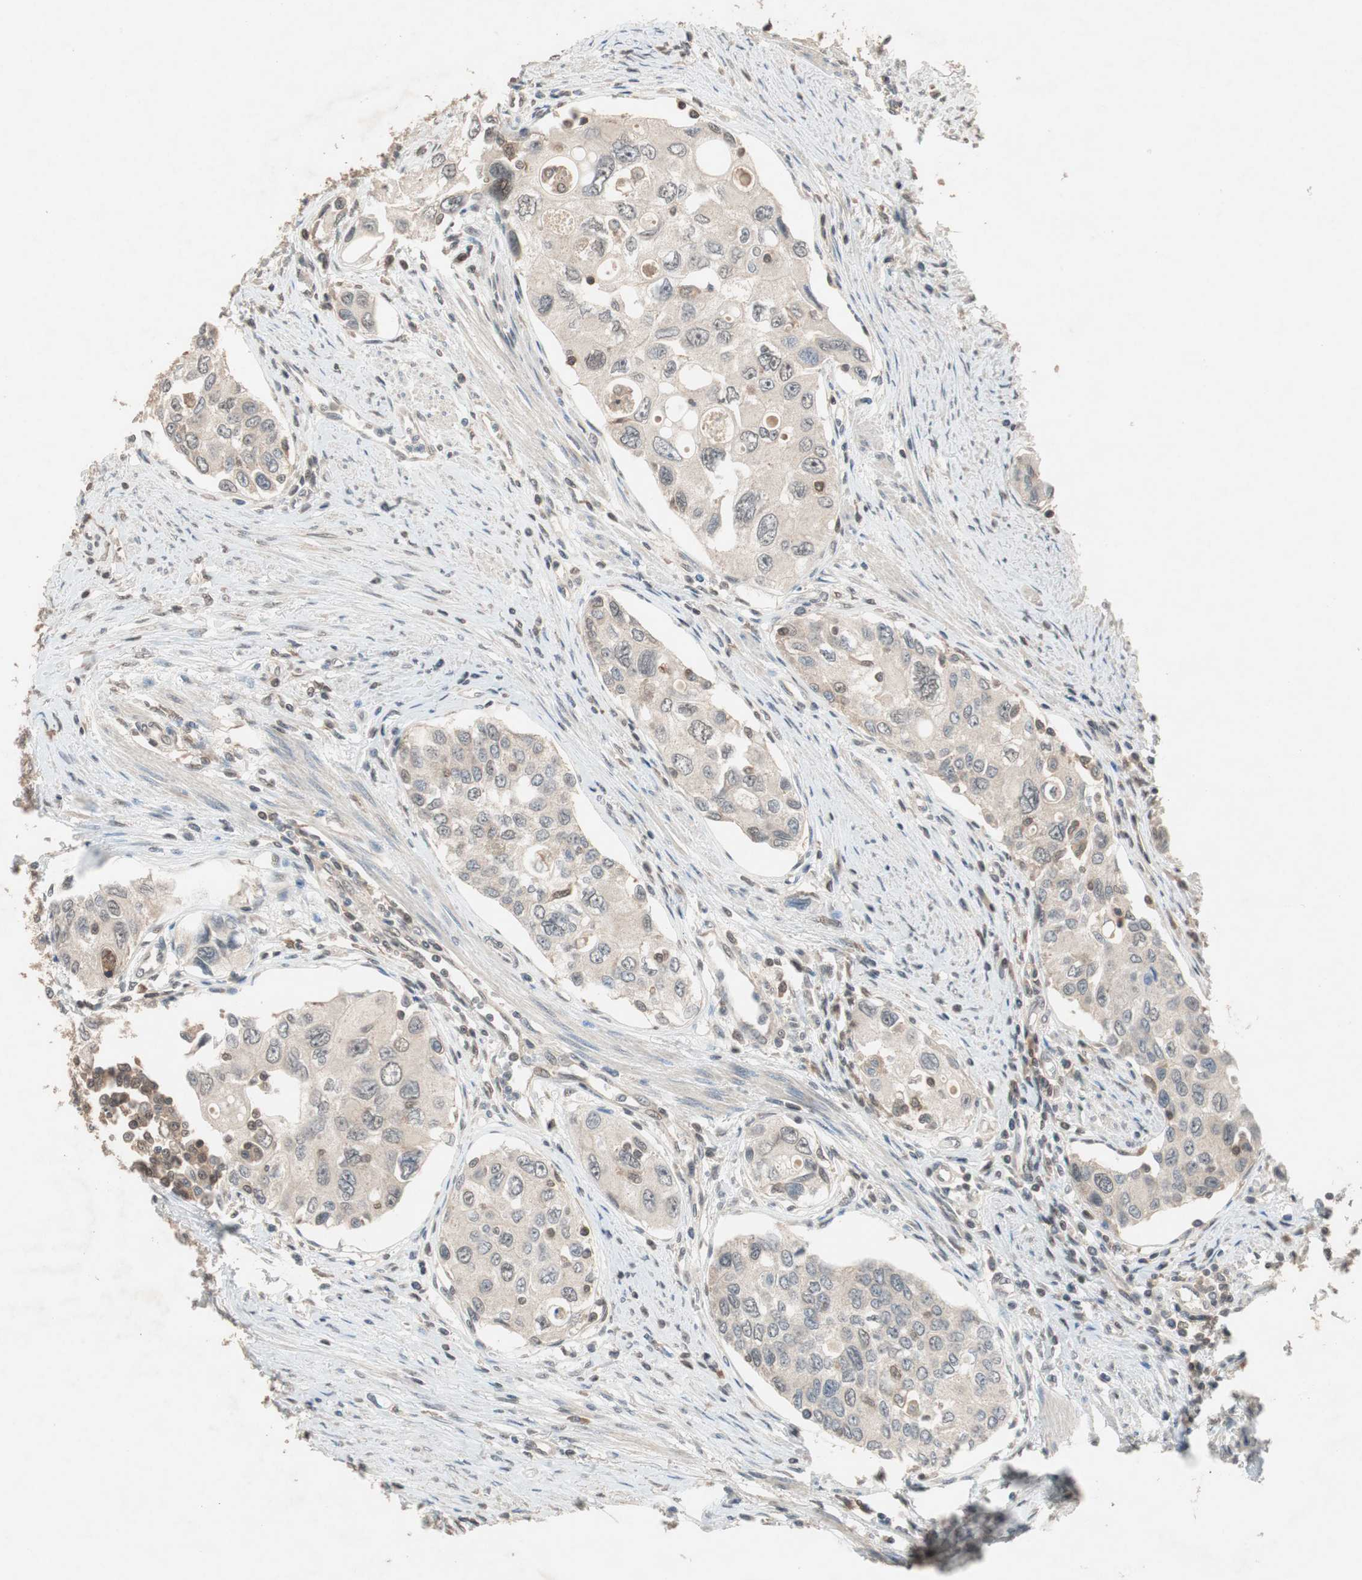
{"staining": {"intensity": "weak", "quantity": "25%-75%", "location": "cytoplasmic/membranous,nuclear"}, "tissue": "urothelial cancer", "cell_type": "Tumor cells", "image_type": "cancer", "snomed": [{"axis": "morphology", "description": "Urothelial carcinoma, High grade"}, {"axis": "topography", "description": "Urinary bladder"}], "caption": "Immunohistochemistry (IHC) of urothelial cancer demonstrates low levels of weak cytoplasmic/membranous and nuclear expression in approximately 25%-75% of tumor cells. The staining was performed using DAB (3,3'-diaminobenzidine), with brown indicating positive protein expression. Nuclei are stained blue with hematoxylin.", "gene": "GART", "patient": {"sex": "female", "age": 56}}